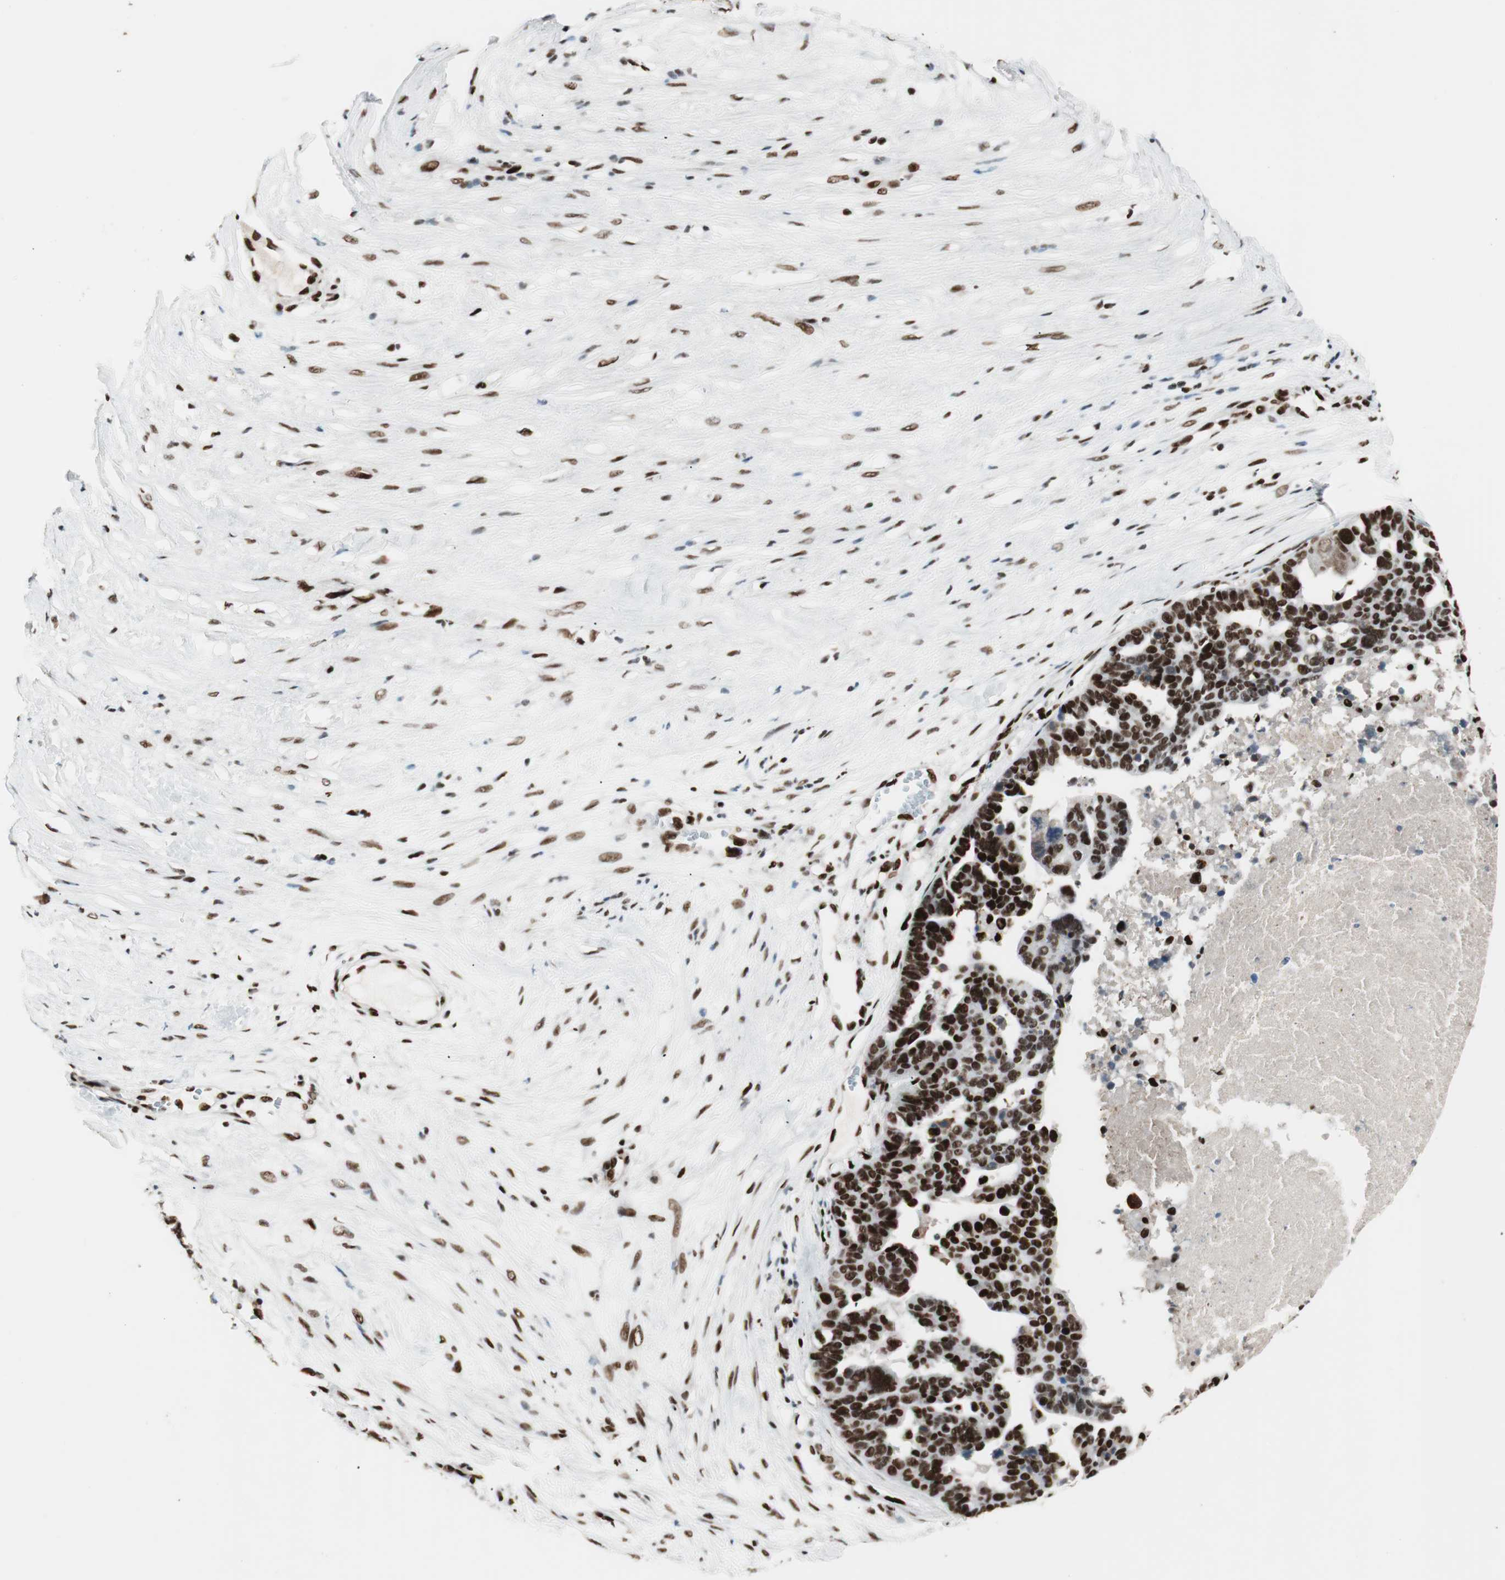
{"staining": {"intensity": "strong", "quantity": ">75%", "location": "nuclear"}, "tissue": "ovarian cancer", "cell_type": "Tumor cells", "image_type": "cancer", "snomed": [{"axis": "morphology", "description": "Cystadenocarcinoma, serous, NOS"}, {"axis": "topography", "description": "Ovary"}], "caption": "Immunohistochemical staining of serous cystadenocarcinoma (ovarian) reveals high levels of strong nuclear protein staining in approximately >75% of tumor cells.", "gene": "PSME3", "patient": {"sex": "female", "age": 59}}